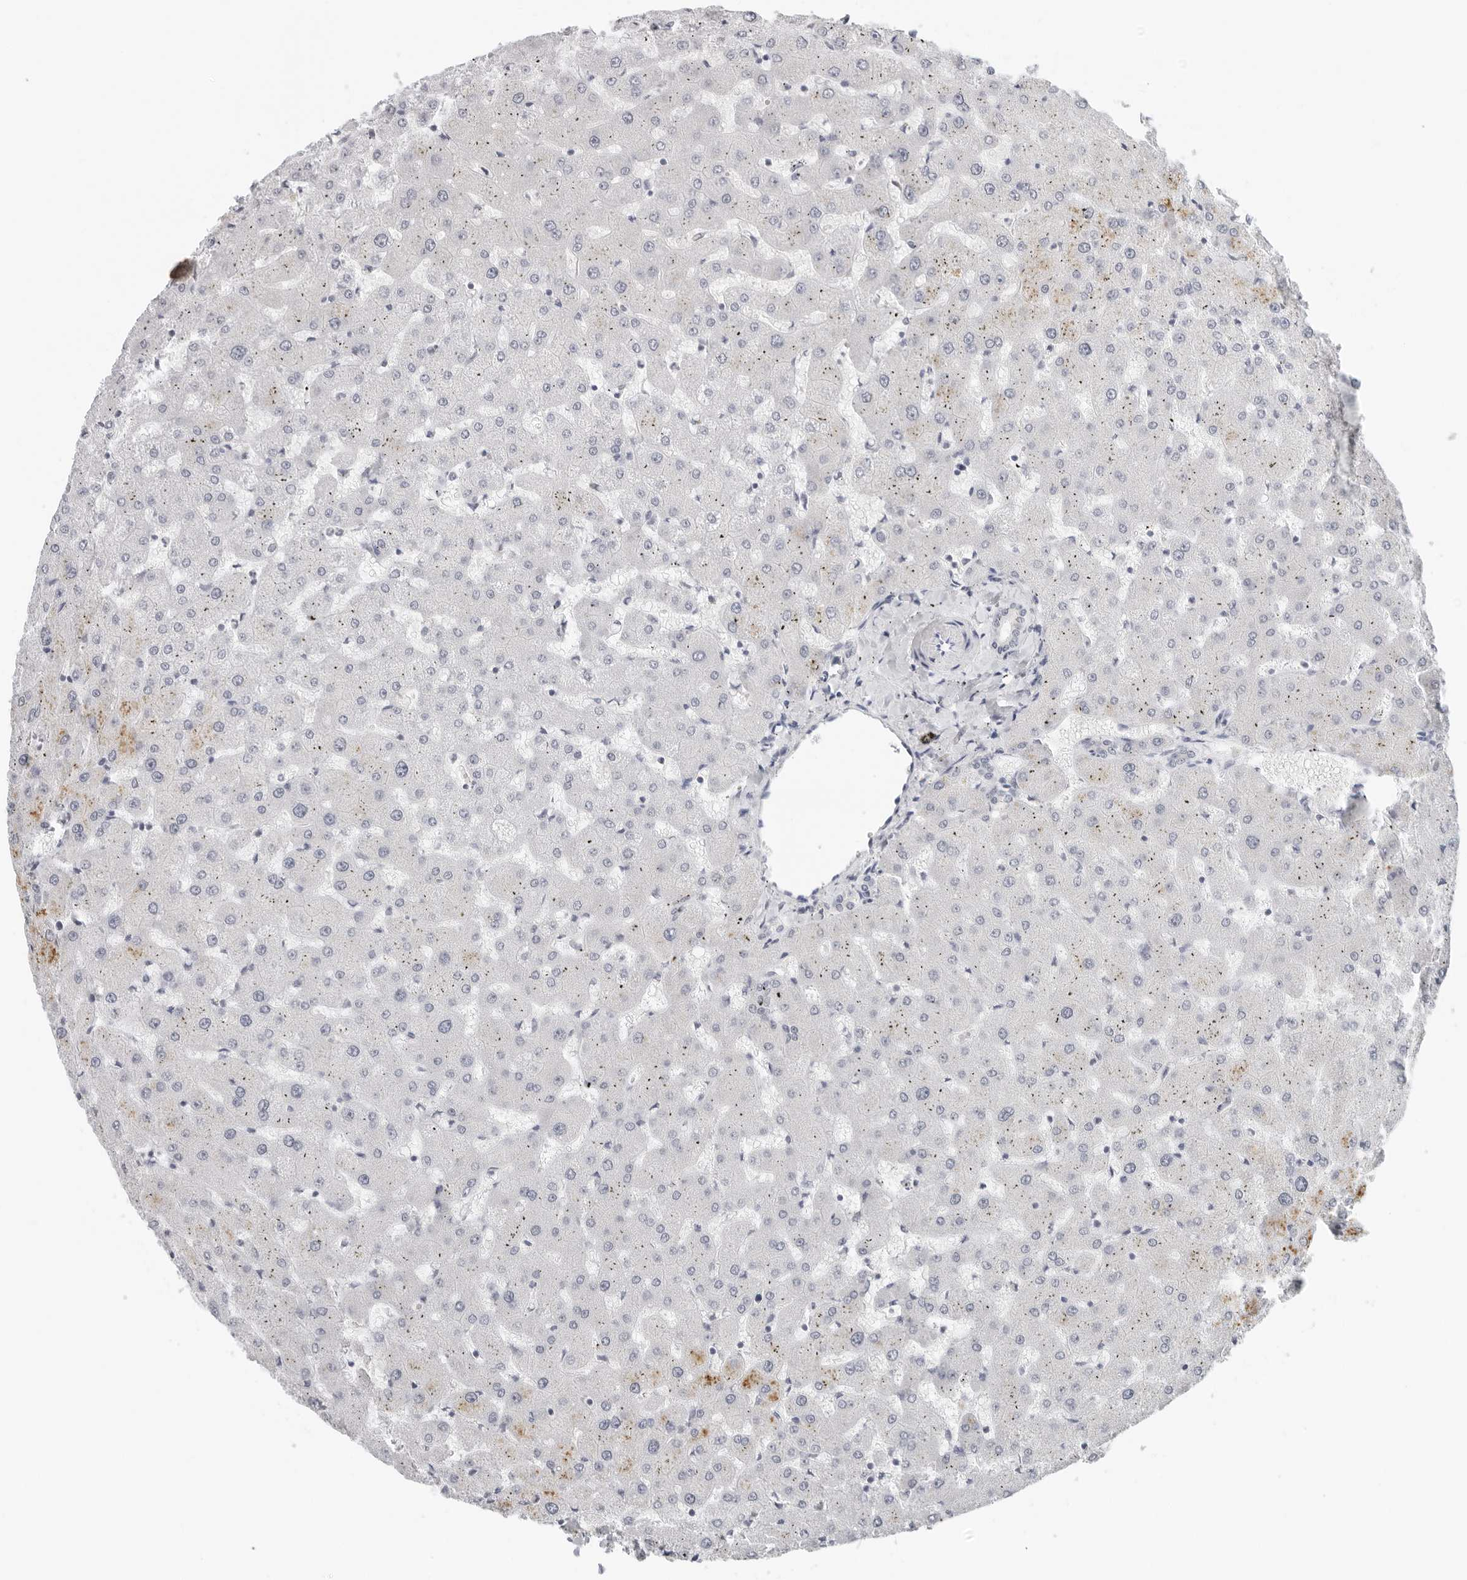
{"staining": {"intensity": "negative", "quantity": "none", "location": "none"}, "tissue": "liver", "cell_type": "Cholangiocytes", "image_type": "normal", "snomed": [{"axis": "morphology", "description": "Normal tissue, NOS"}, {"axis": "topography", "description": "Liver"}], "caption": "Human liver stained for a protein using immunohistochemistry (IHC) demonstrates no positivity in cholangiocytes.", "gene": "FLG2", "patient": {"sex": "female", "age": 63}}